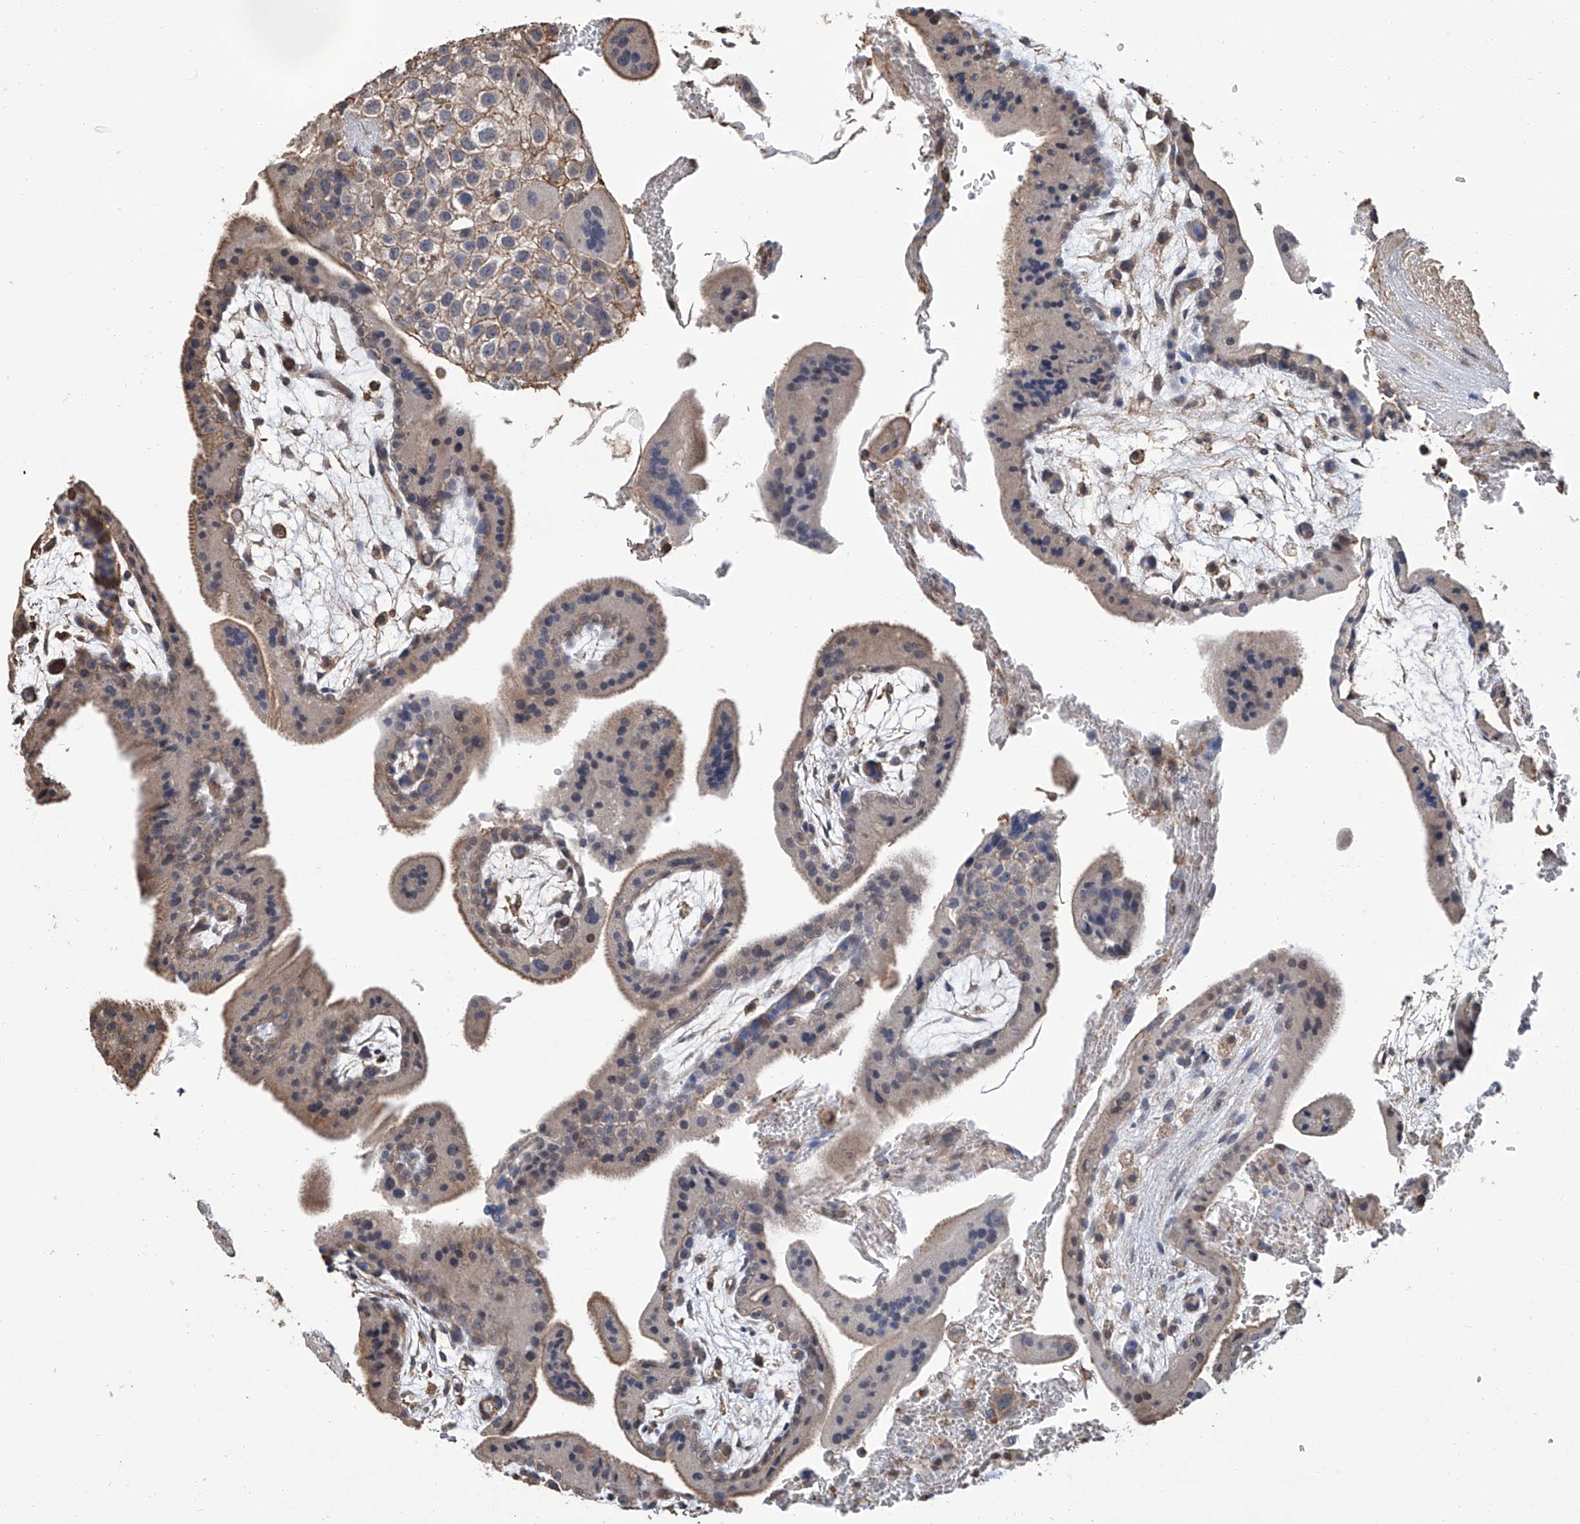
{"staining": {"intensity": "weak", "quantity": "25%-75%", "location": "cytoplasmic/membranous"}, "tissue": "placenta", "cell_type": "Trophoblastic cells", "image_type": "normal", "snomed": [{"axis": "morphology", "description": "Normal tissue, NOS"}, {"axis": "topography", "description": "Placenta"}], "caption": "DAB immunohistochemical staining of unremarkable placenta shows weak cytoplasmic/membranous protein staining in approximately 25%-75% of trophoblastic cells. (Brightfield microscopy of DAB IHC at high magnification).", "gene": "GPT", "patient": {"sex": "female", "age": 35}}